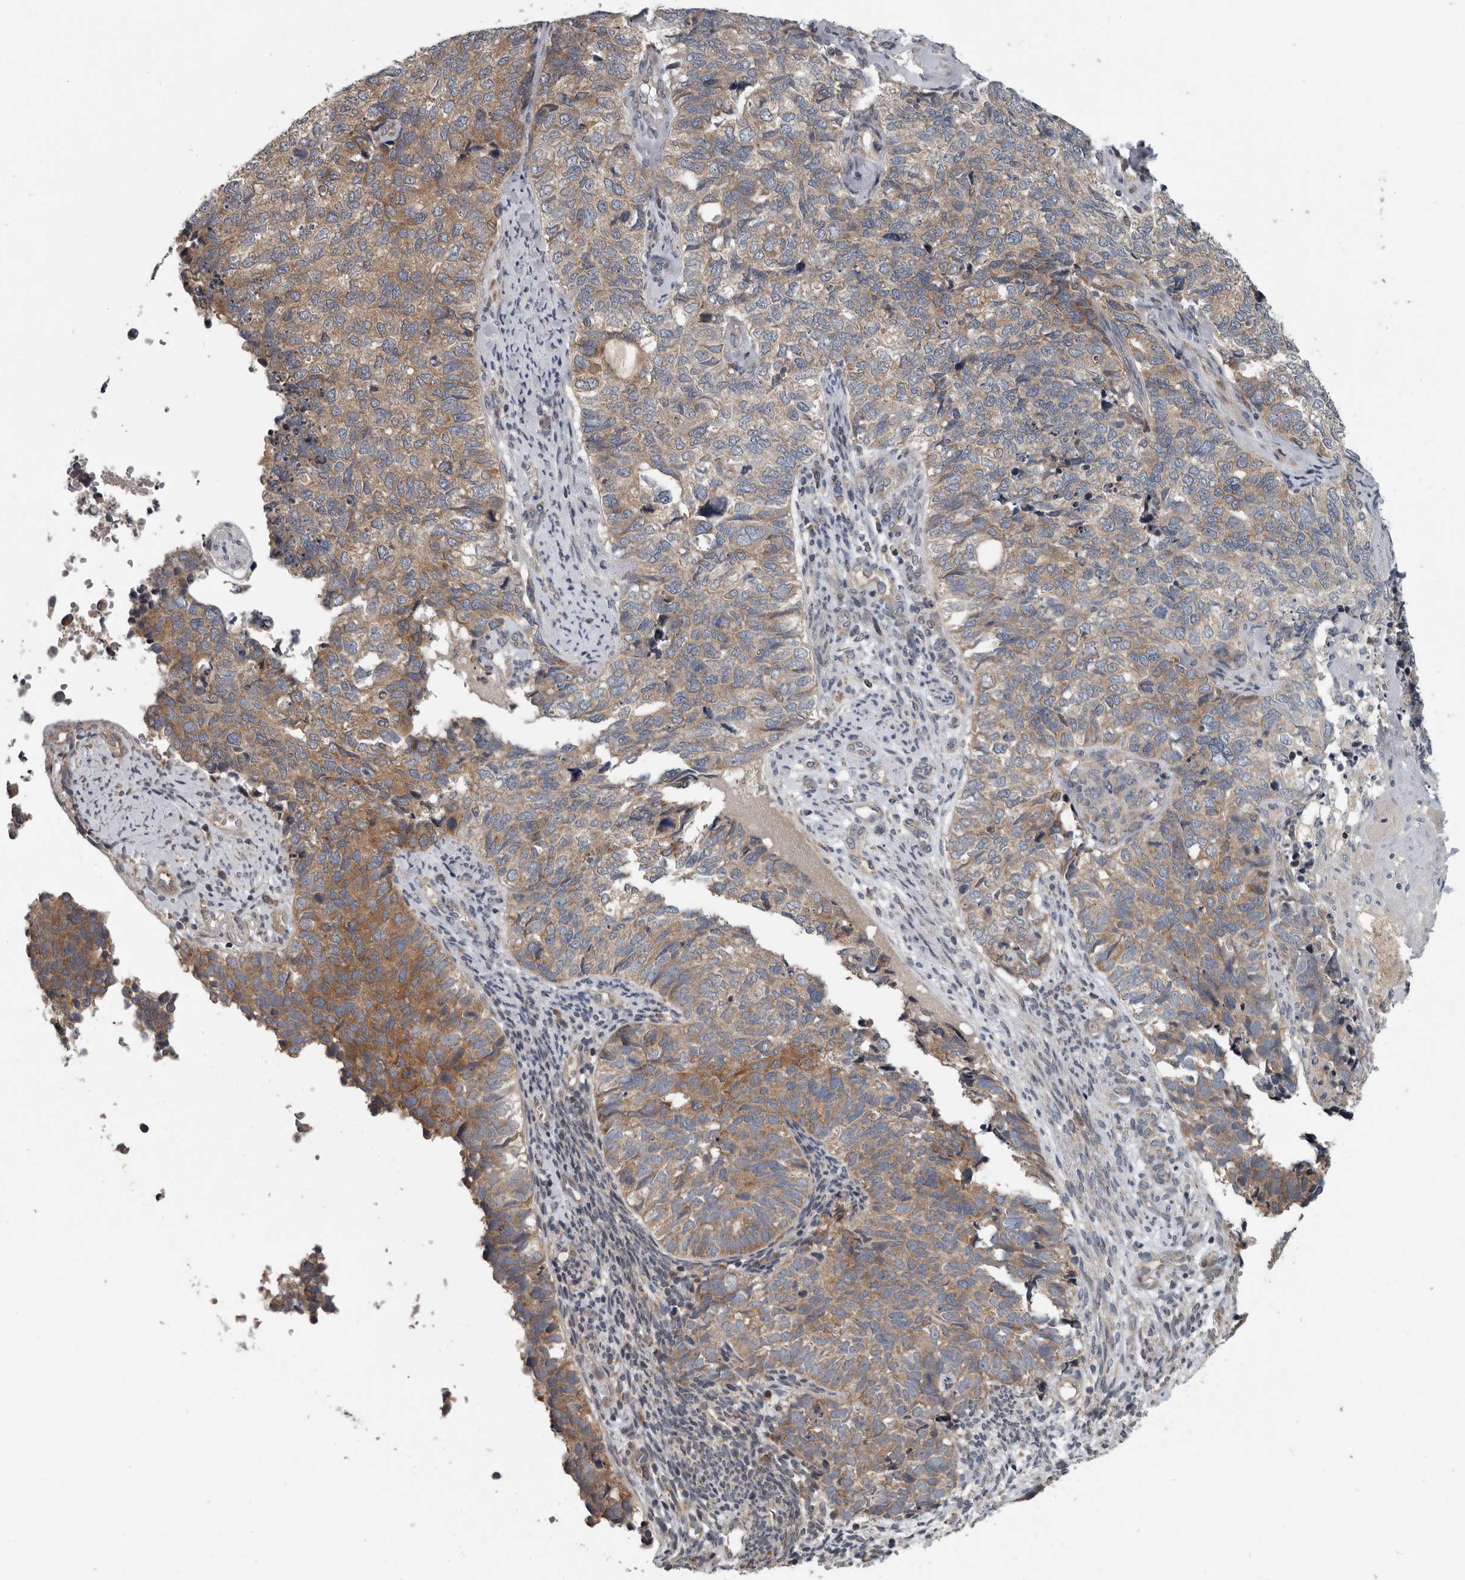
{"staining": {"intensity": "moderate", "quantity": "25%-75%", "location": "cytoplasmic/membranous"}, "tissue": "cervical cancer", "cell_type": "Tumor cells", "image_type": "cancer", "snomed": [{"axis": "morphology", "description": "Squamous cell carcinoma, NOS"}, {"axis": "topography", "description": "Cervix"}], "caption": "Cervical cancer (squamous cell carcinoma) tissue displays moderate cytoplasmic/membranous staining in about 25%-75% of tumor cells, visualized by immunohistochemistry.", "gene": "TMEM199", "patient": {"sex": "female", "age": 63}}